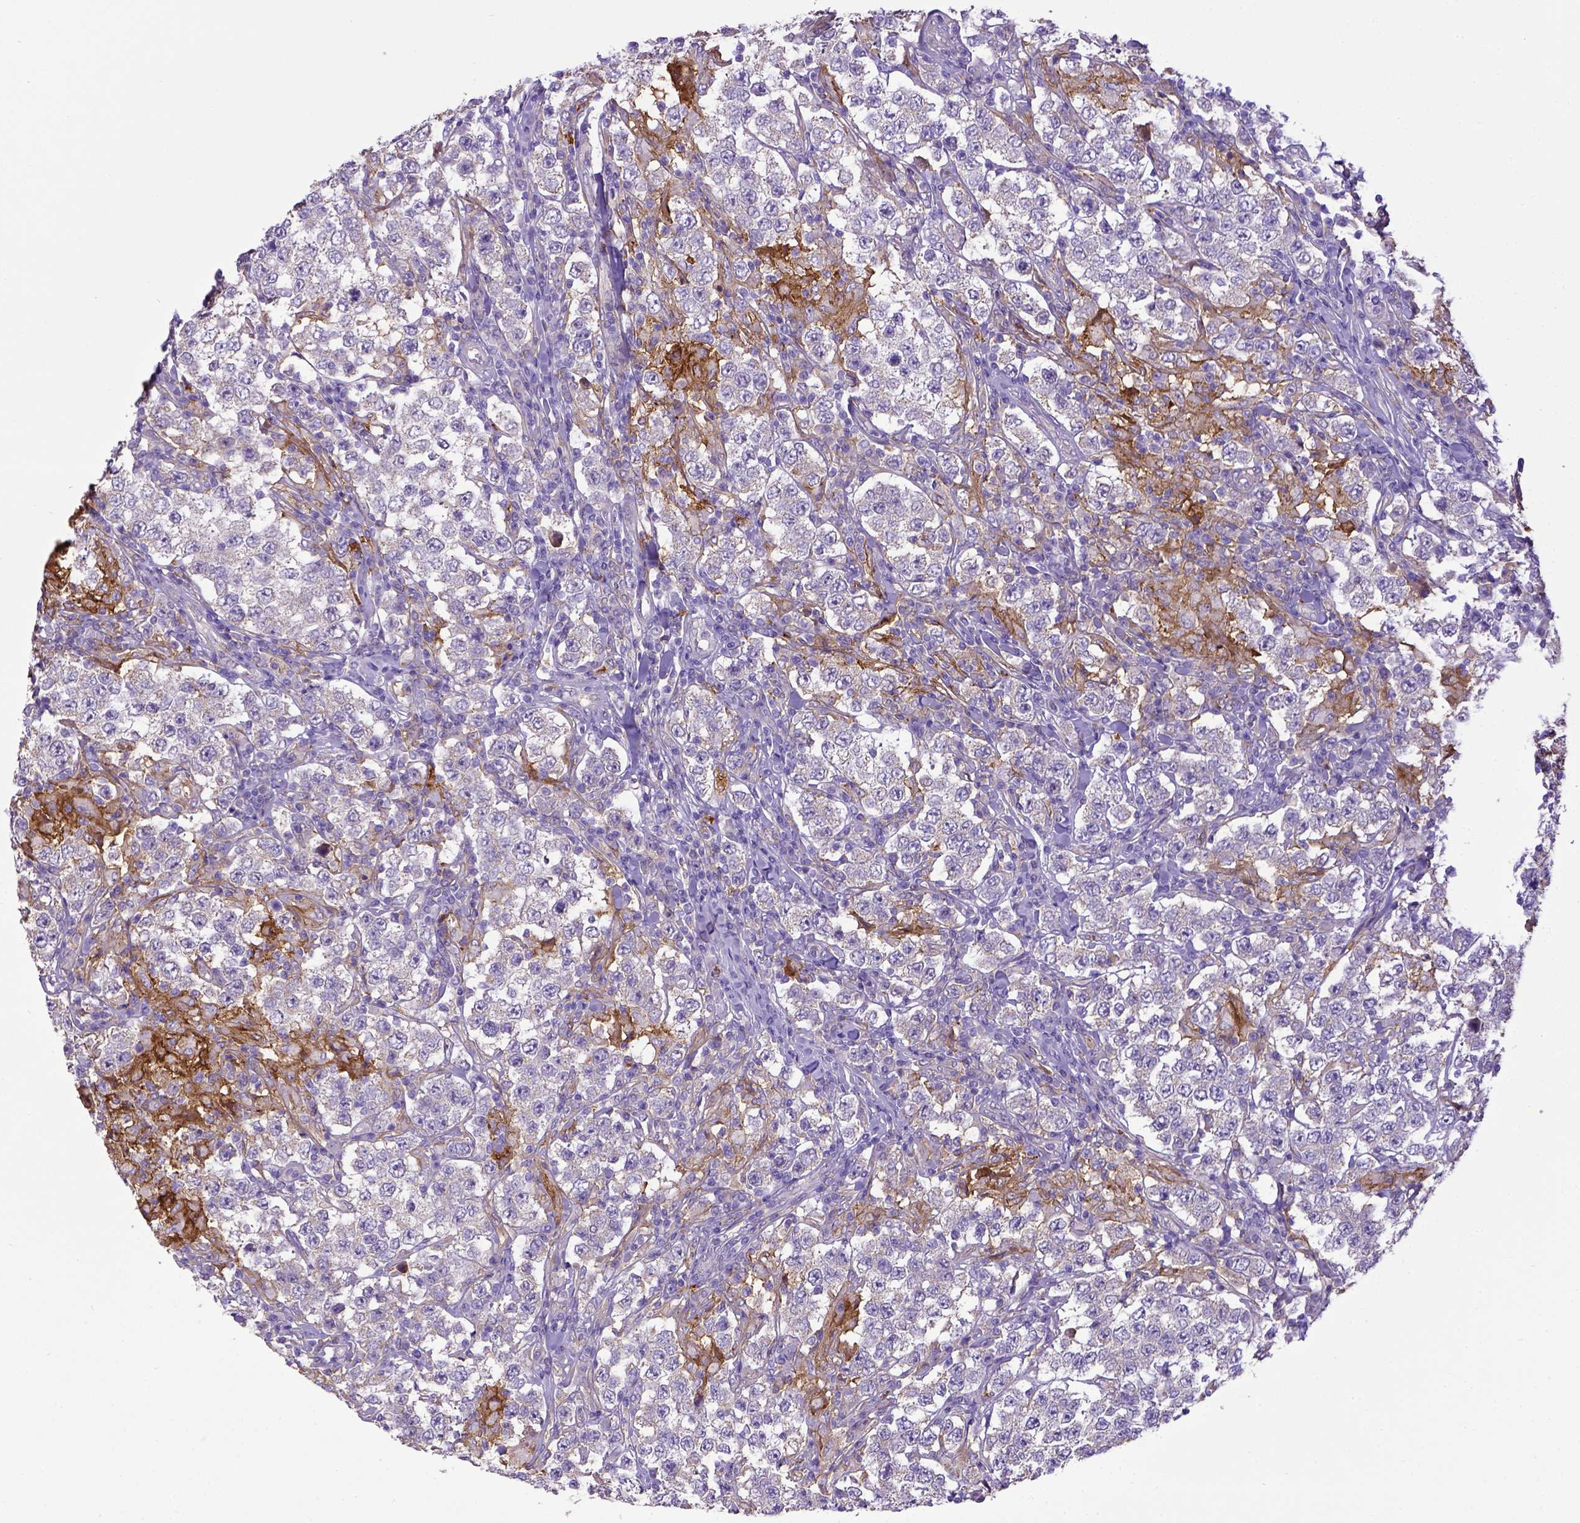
{"staining": {"intensity": "moderate", "quantity": "<25%", "location": "cytoplasmic/membranous"}, "tissue": "testis cancer", "cell_type": "Tumor cells", "image_type": "cancer", "snomed": [{"axis": "morphology", "description": "Seminoma, NOS"}, {"axis": "morphology", "description": "Carcinoma, Embryonal, NOS"}, {"axis": "topography", "description": "Testis"}], "caption": "Immunohistochemistry (IHC) histopathology image of neoplastic tissue: human testis cancer stained using immunohistochemistry (IHC) exhibits low levels of moderate protein expression localized specifically in the cytoplasmic/membranous of tumor cells, appearing as a cytoplasmic/membranous brown color.", "gene": "CD40", "patient": {"sex": "male", "age": 41}}